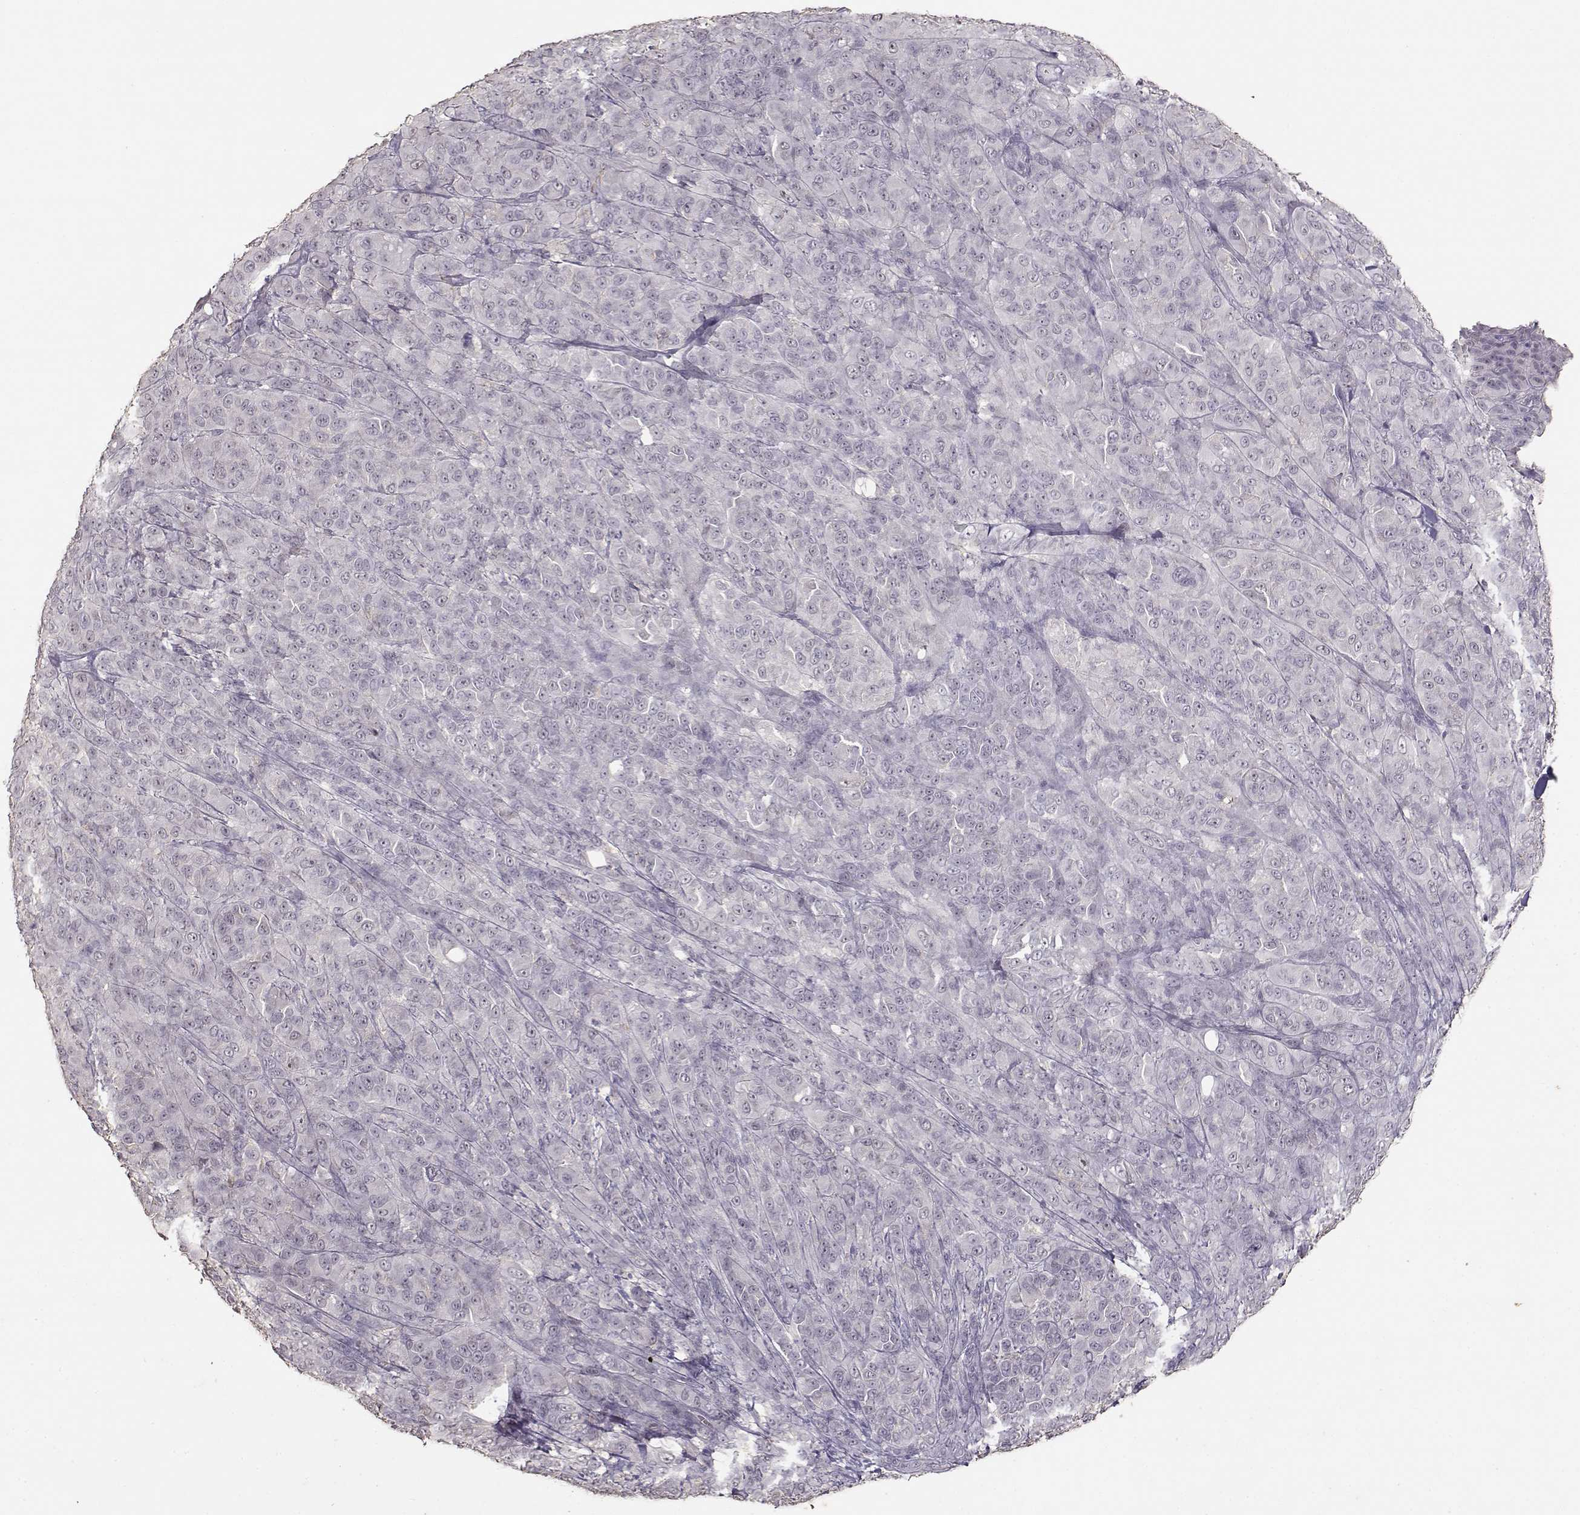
{"staining": {"intensity": "negative", "quantity": "none", "location": "none"}, "tissue": "melanoma", "cell_type": "Tumor cells", "image_type": "cancer", "snomed": [{"axis": "morphology", "description": "Malignant melanoma, NOS"}, {"axis": "topography", "description": "Skin"}], "caption": "IHC of human melanoma shows no staining in tumor cells.", "gene": "UROC1", "patient": {"sex": "female", "age": 87}}